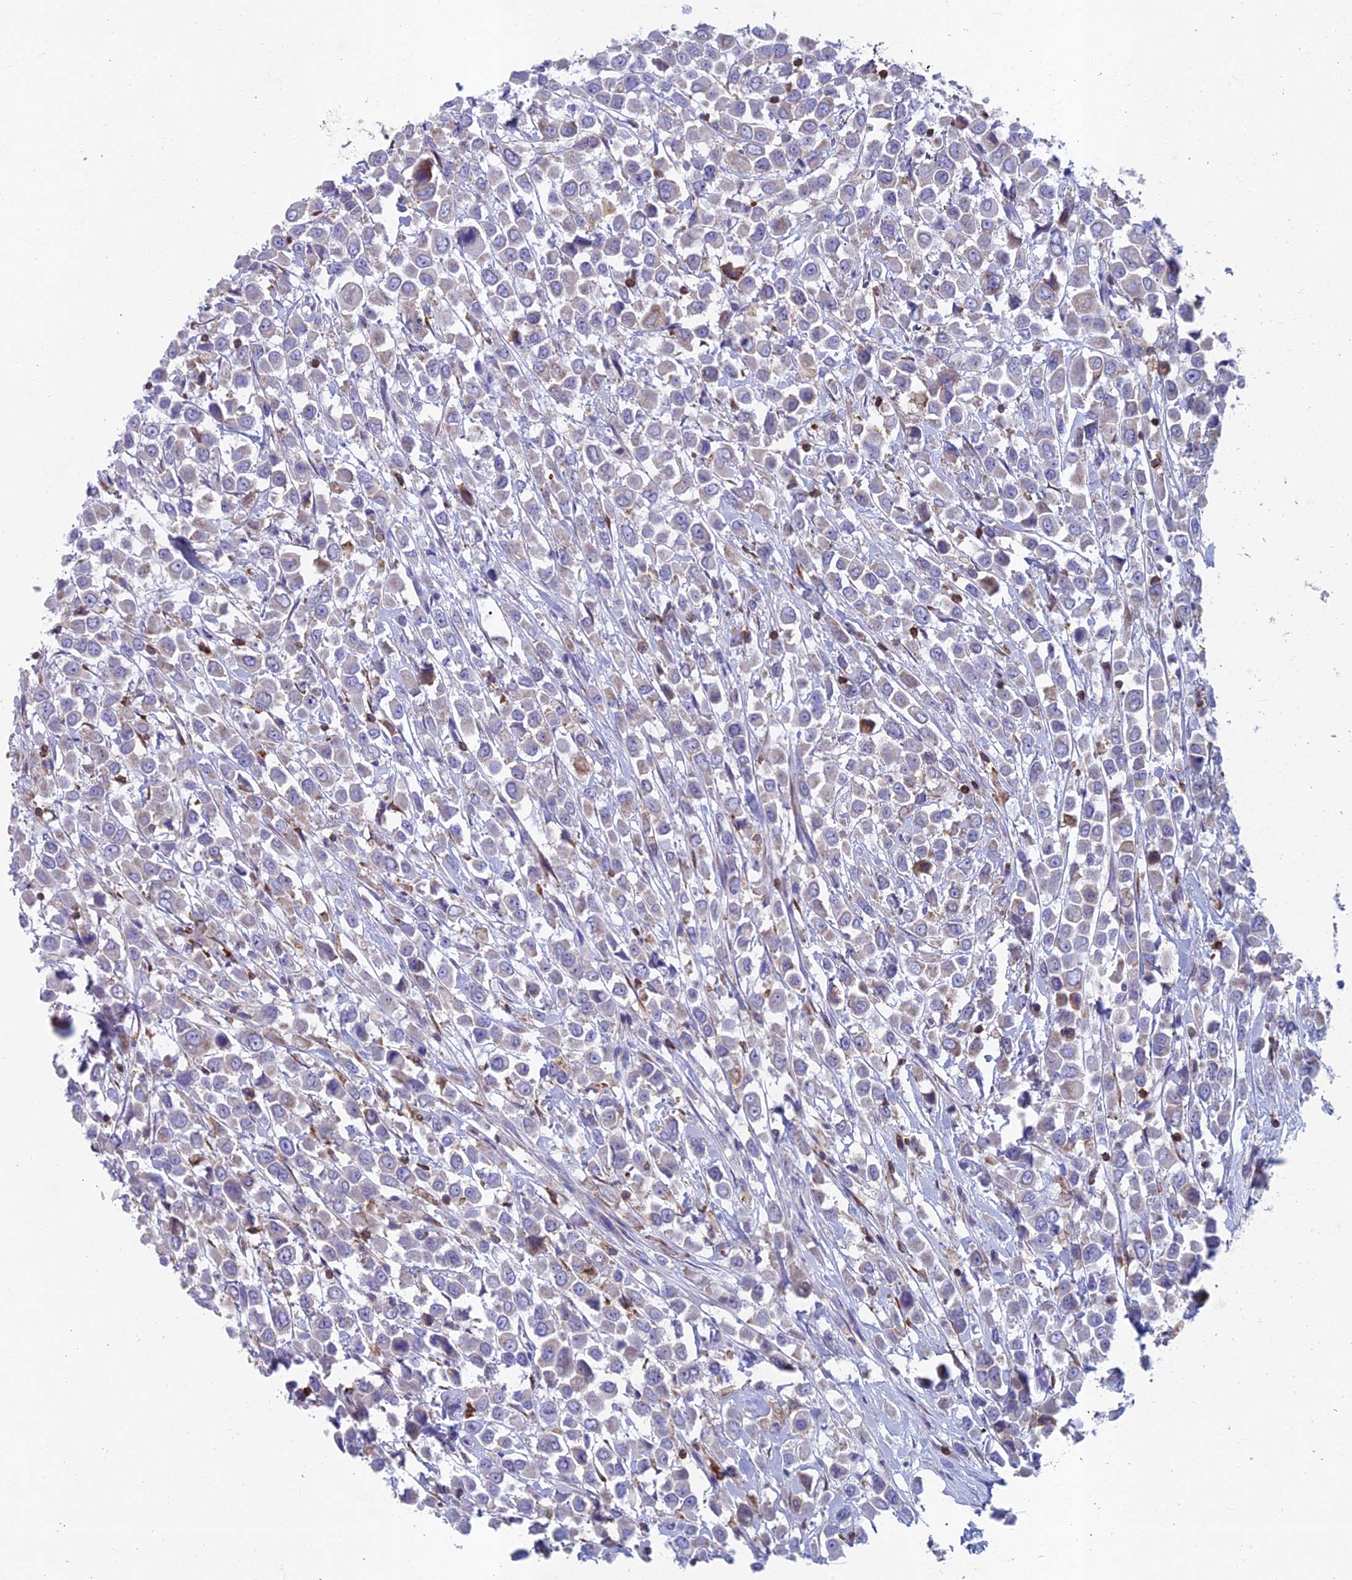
{"staining": {"intensity": "negative", "quantity": "none", "location": "none"}, "tissue": "breast cancer", "cell_type": "Tumor cells", "image_type": "cancer", "snomed": [{"axis": "morphology", "description": "Duct carcinoma"}, {"axis": "topography", "description": "Breast"}], "caption": "A histopathology image of human breast intraductal carcinoma is negative for staining in tumor cells.", "gene": "ABI3BP", "patient": {"sex": "female", "age": 61}}